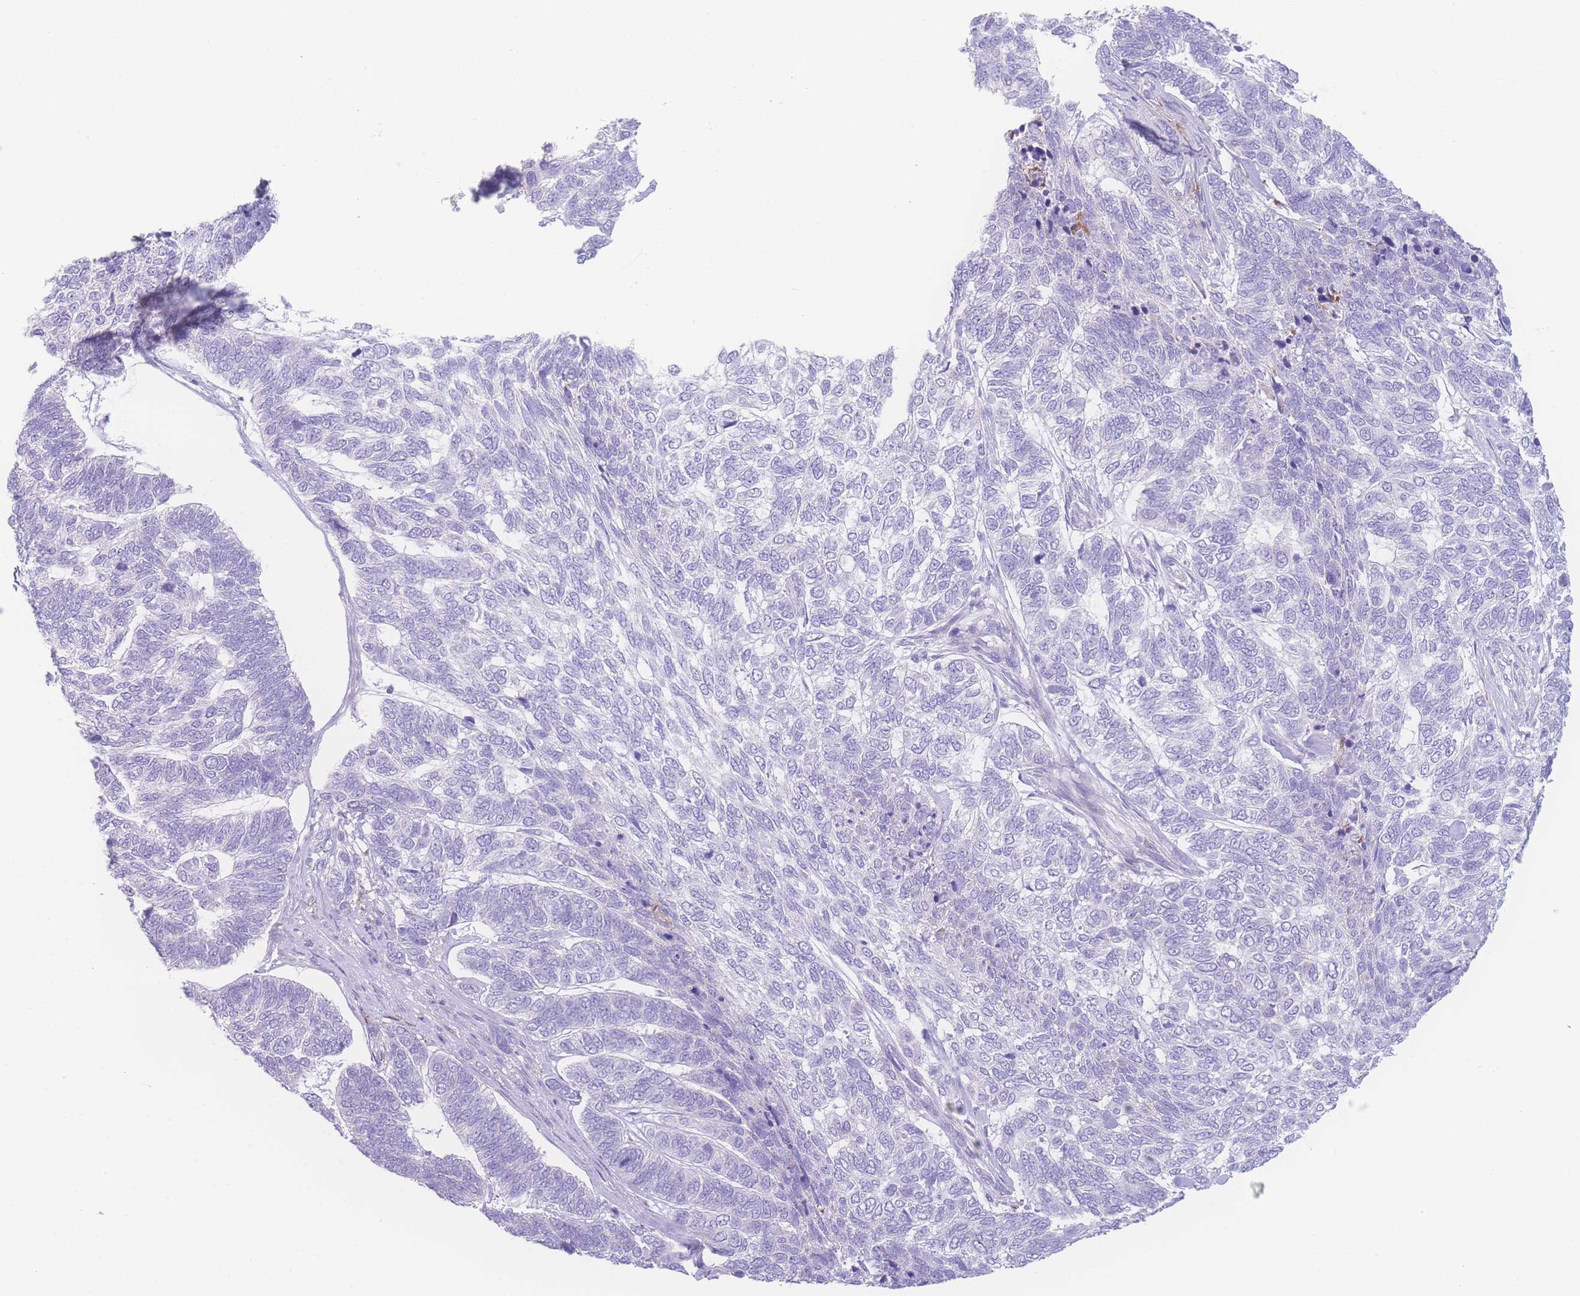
{"staining": {"intensity": "negative", "quantity": "none", "location": "none"}, "tissue": "skin cancer", "cell_type": "Tumor cells", "image_type": "cancer", "snomed": [{"axis": "morphology", "description": "Basal cell carcinoma"}, {"axis": "topography", "description": "Skin"}], "caption": "Photomicrograph shows no protein positivity in tumor cells of skin basal cell carcinoma tissue.", "gene": "NBEAL1", "patient": {"sex": "female", "age": 65}}